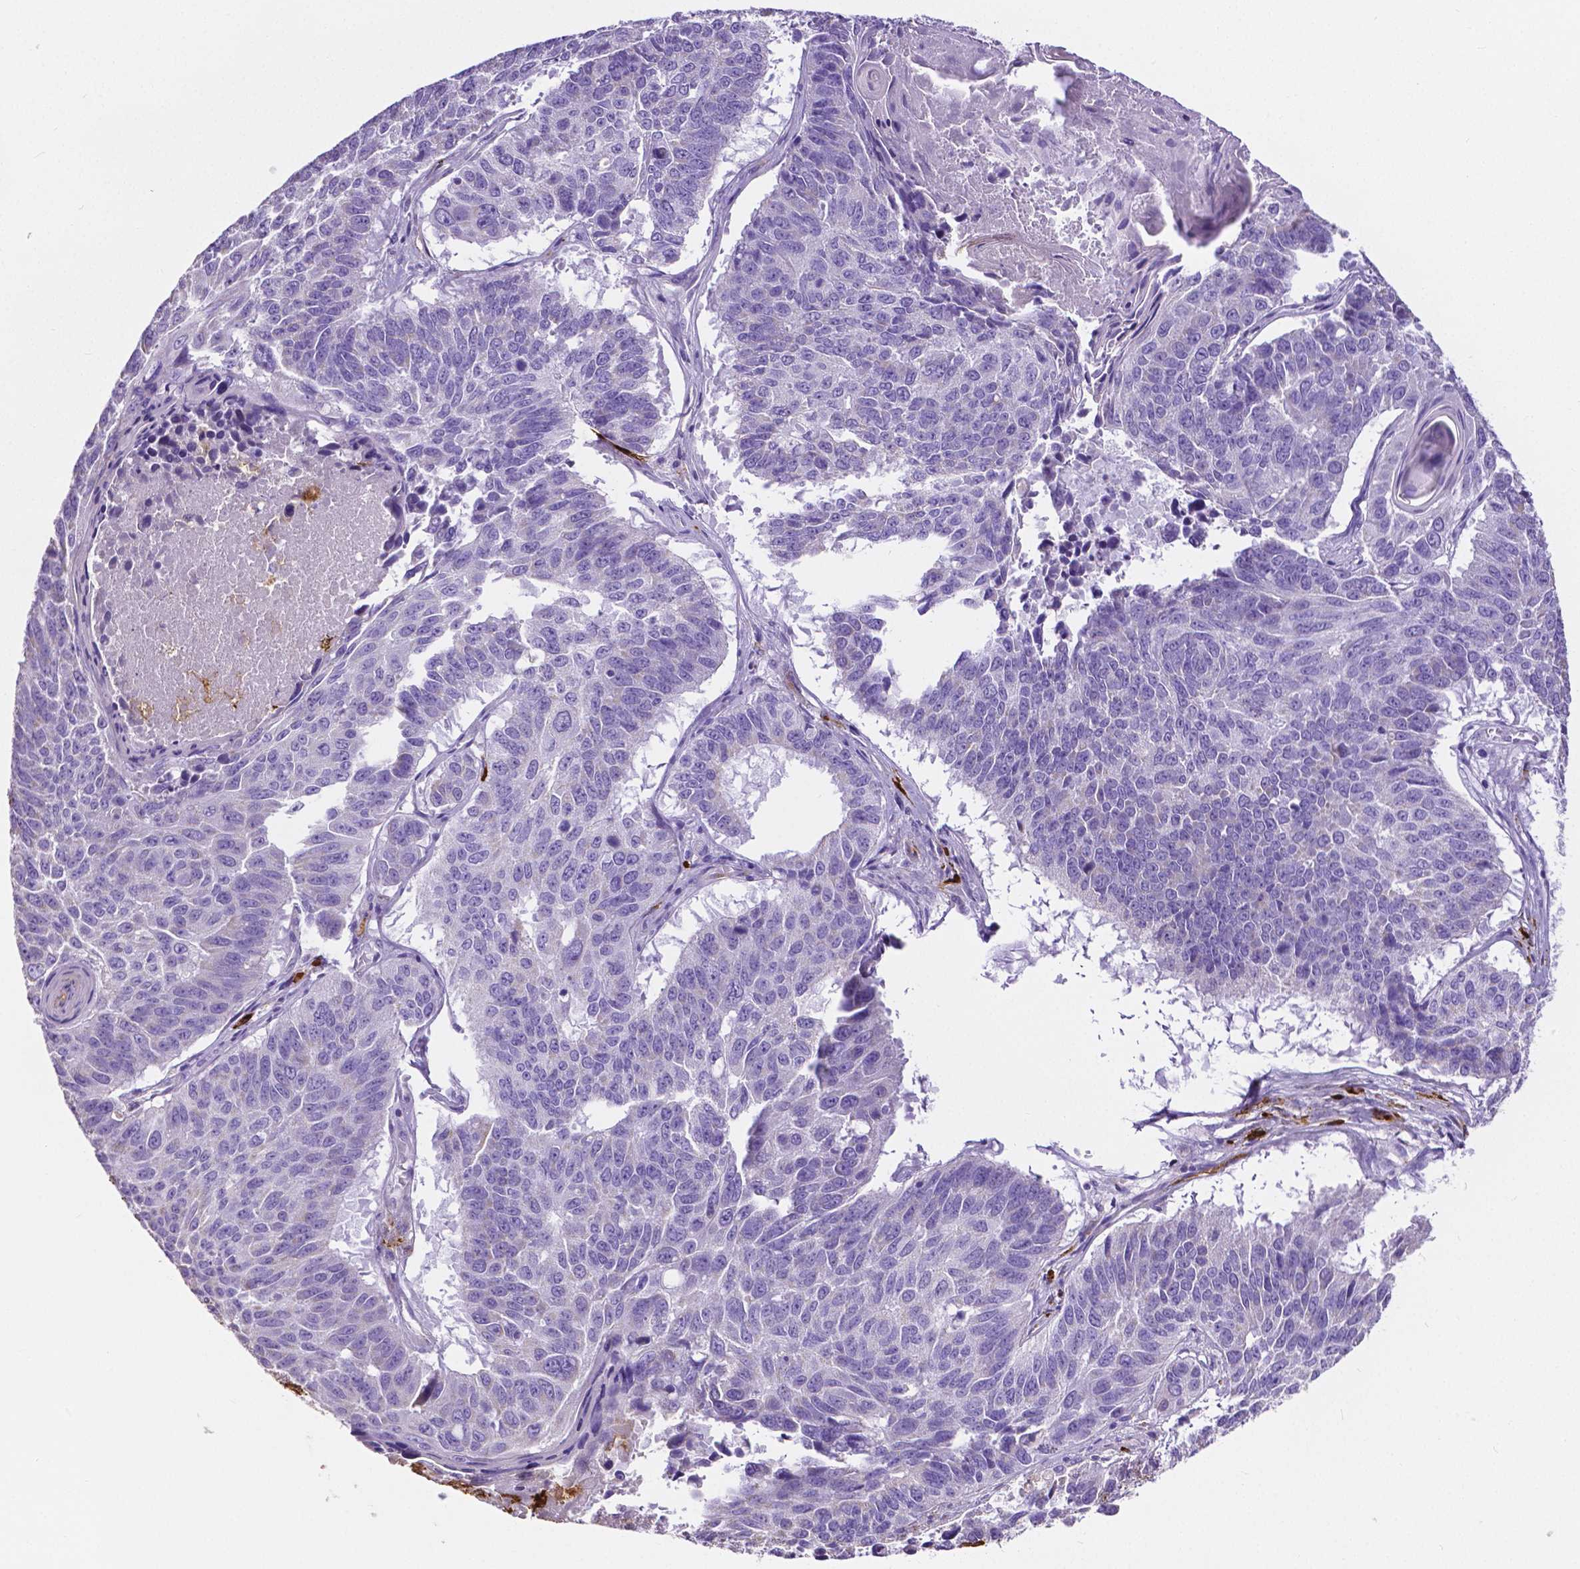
{"staining": {"intensity": "negative", "quantity": "none", "location": "none"}, "tissue": "lung cancer", "cell_type": "Tumor cells", "image_type": "cancer", "snomed": [{"axis": "morphology", "description": "Squamous cell carcinoma, NOS"}, {"axis": "topography", "description": "Lung"}], "caption": "Photomicrograph shows no significant protein expression in tumor cells of lung cancer (squamous cell carcinoma).", "gene": "MMP9", "patient": {"sex": "male", "age": 73}}